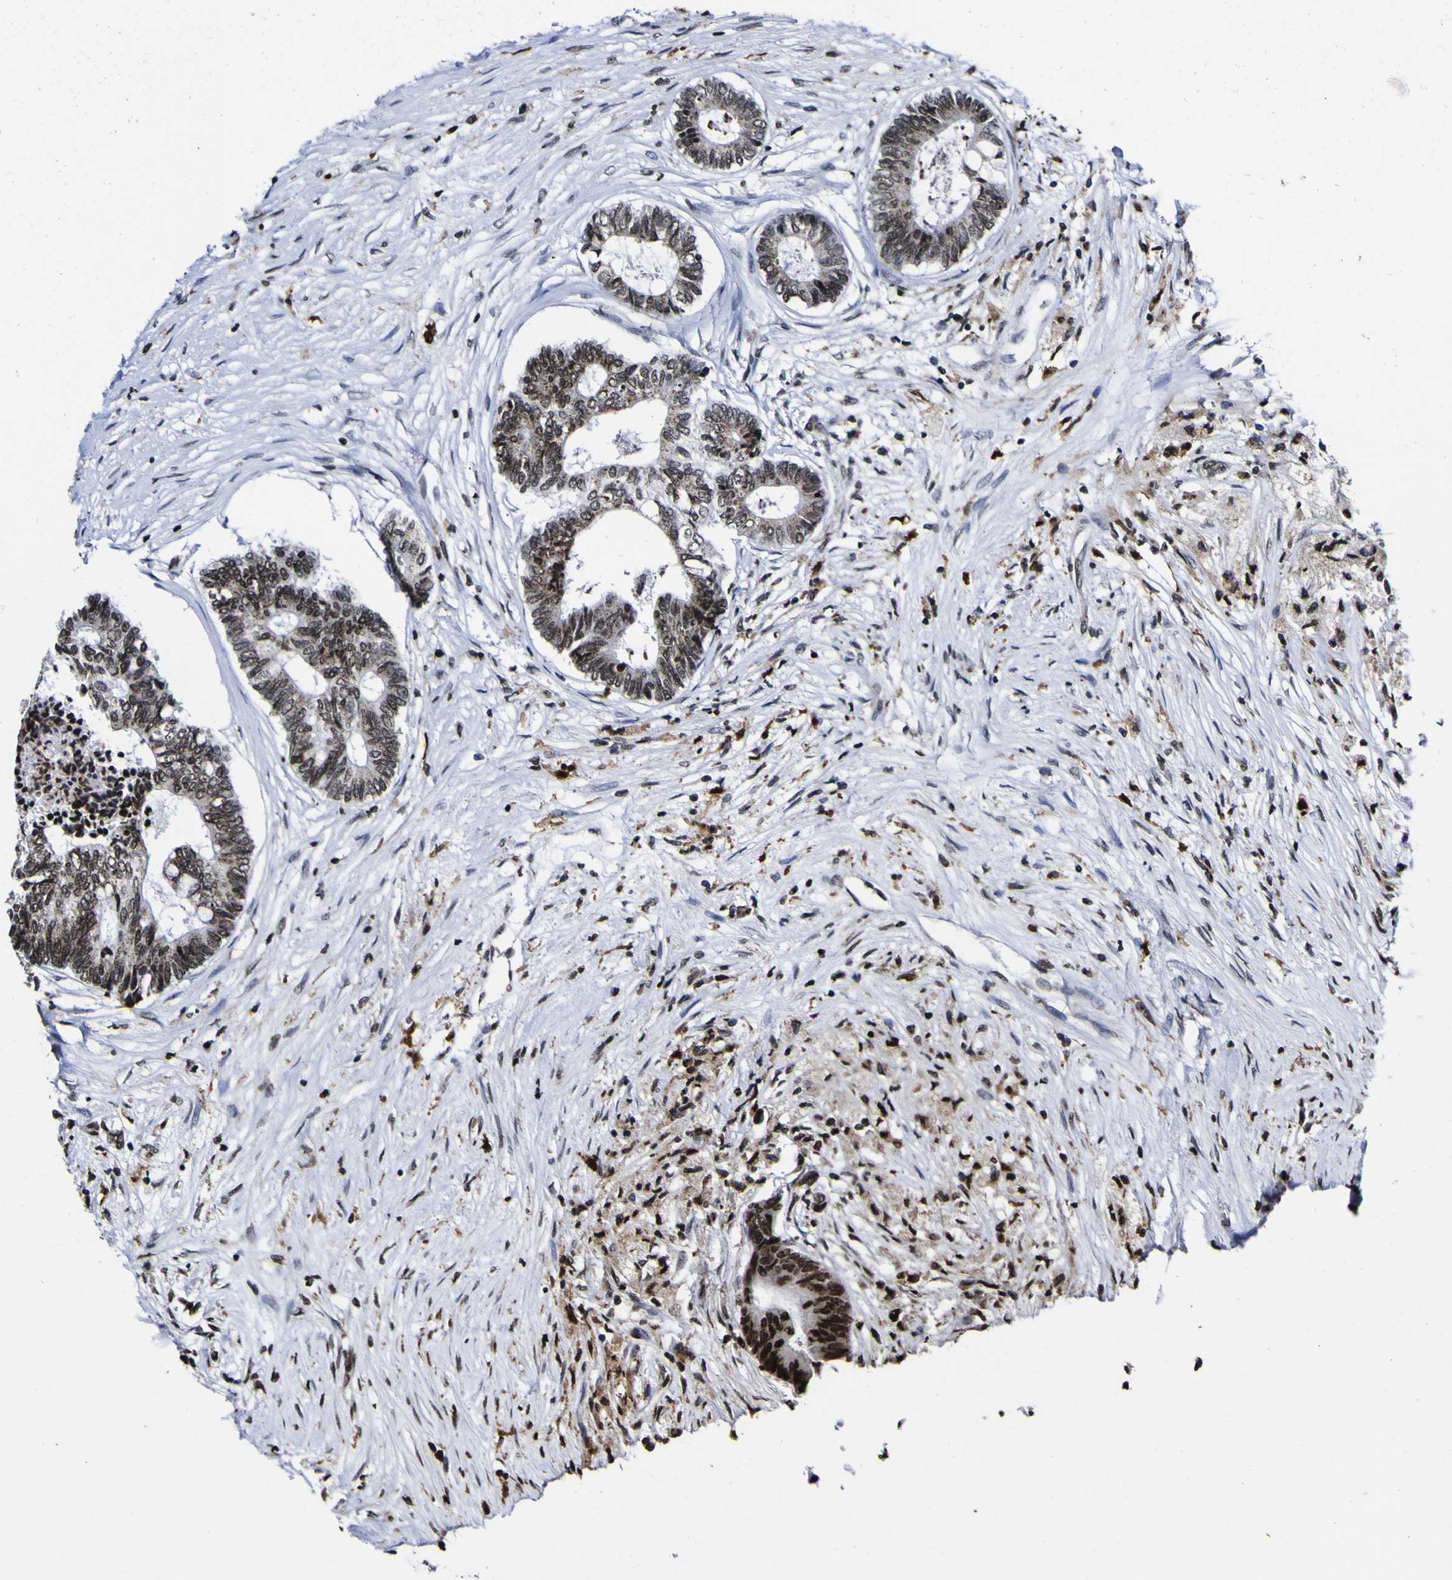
{"staining": {"intensity": "strong", "quantity": "25%-75%", "location": "nuclear"}, "tissue": "colorectal cancer", "cell_type": "Tumor cells", "image_type": "cancer", "snomed": [{"axis": "morphology", "description": "Adenocarcinoma, NOS"}, {"axis": "topography", "description": "Rectum"}], "caption": "IHC photomicrograph of human colorectal adenocarcinoma stained for a protein (brown), which exhibits high levels of strong nuclear positivity in approximately 25%-75% of tumor cells.", "gene": "PIAS1", "patient": {"sex": "male", "age": 63}}